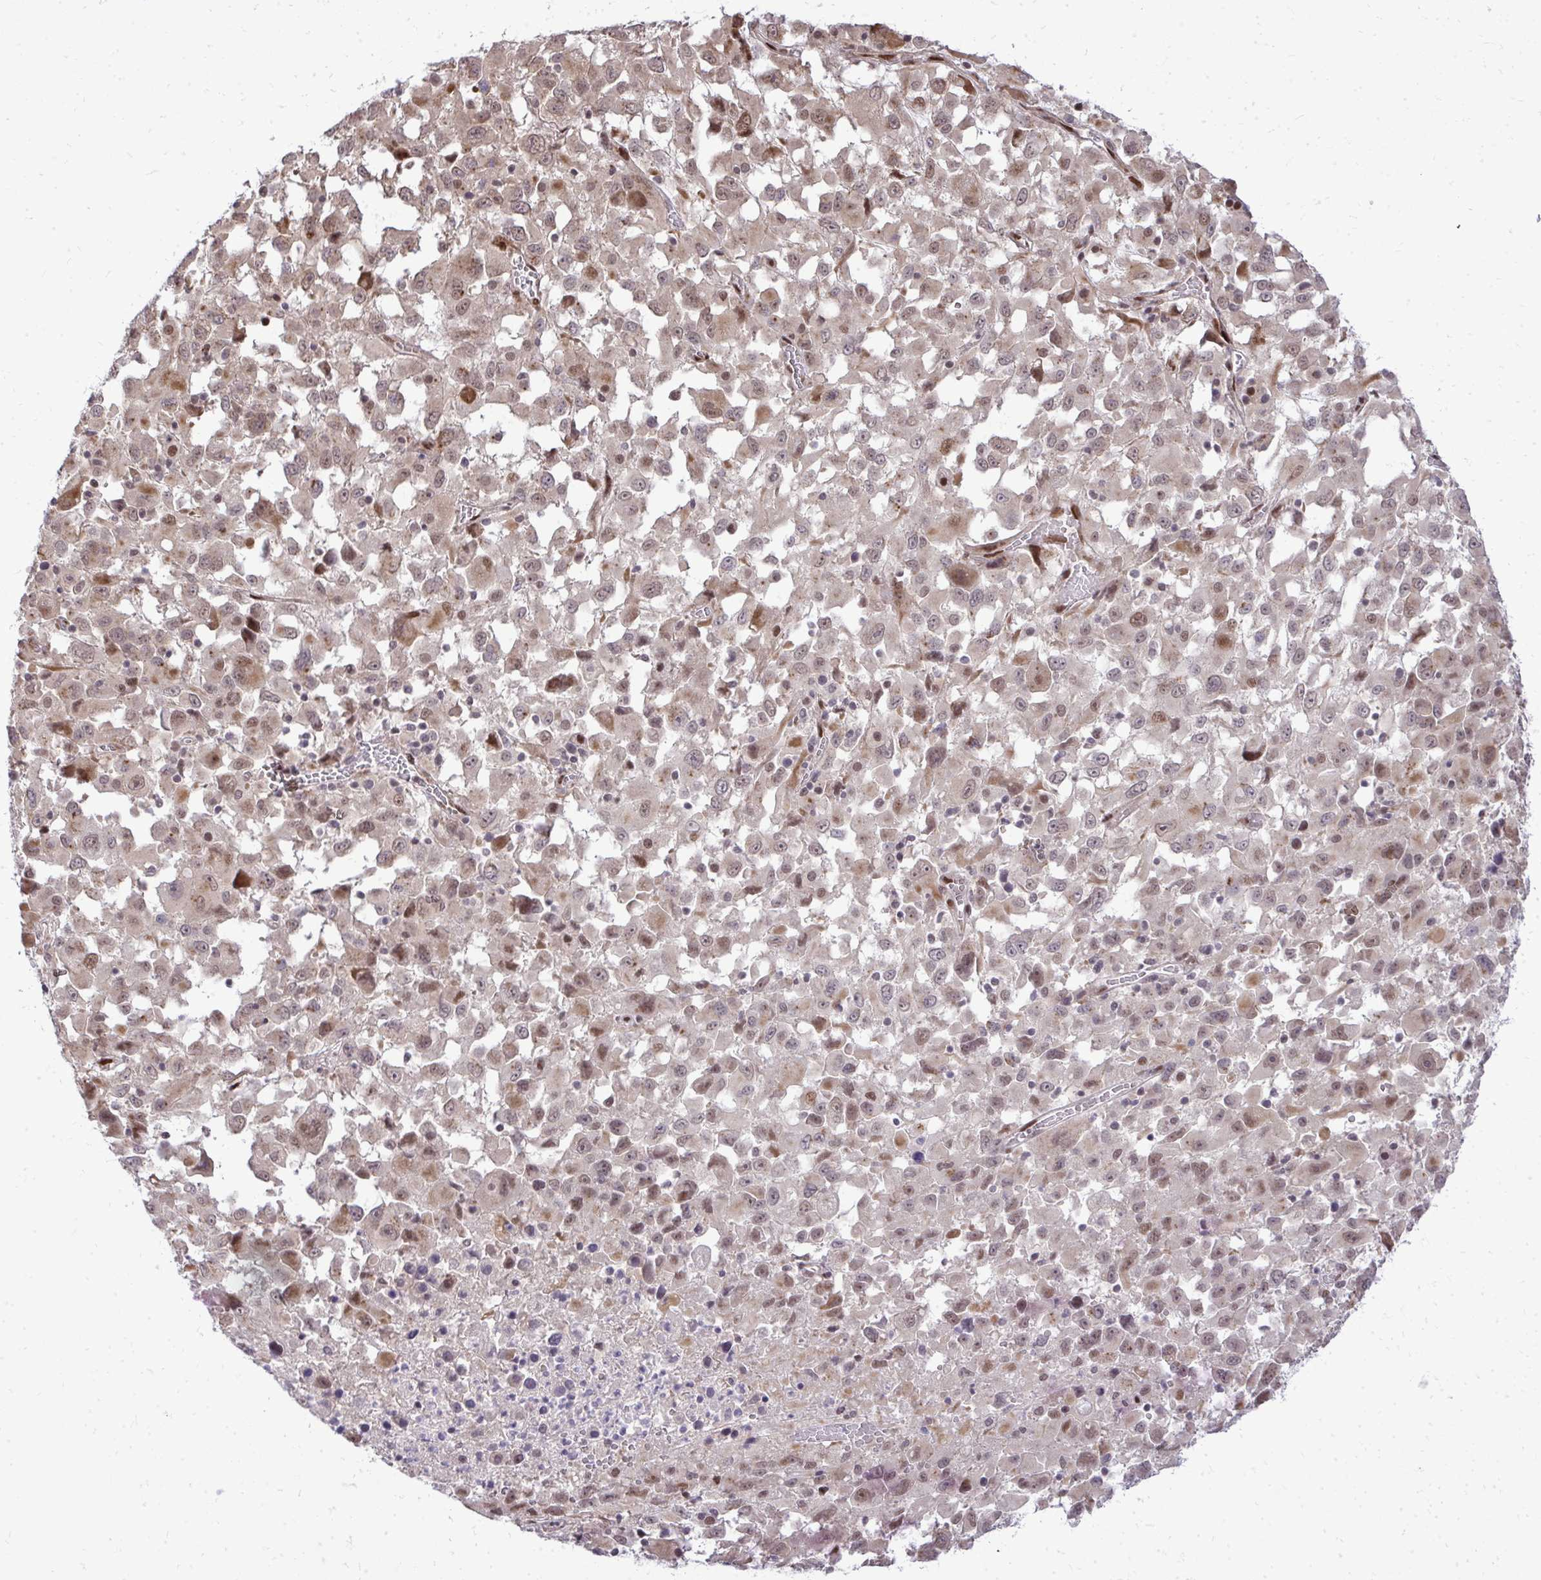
{"staining": {"intensity": "moderate", "quantity": "25%-75%", "location": "cytoplasmic/membranous,nuclear"}, "tissue": "melanoma", "cell_type": "Tumor cells", "image_type": "cancer", "snomed": [{"axis": "morphology", "description": "Malignant melanoma, Metastatic site"}, {"axis": "topography", "description": "Soft tissue"}], "caption": "The photomicrograph reveals a brown stain indicating the presence of a protein in the cytoplasmic/membranous and nuclear of tumor cells in melanoma.", "gene": "PIGY", "patient": {"sex": "male", "age": 50}}